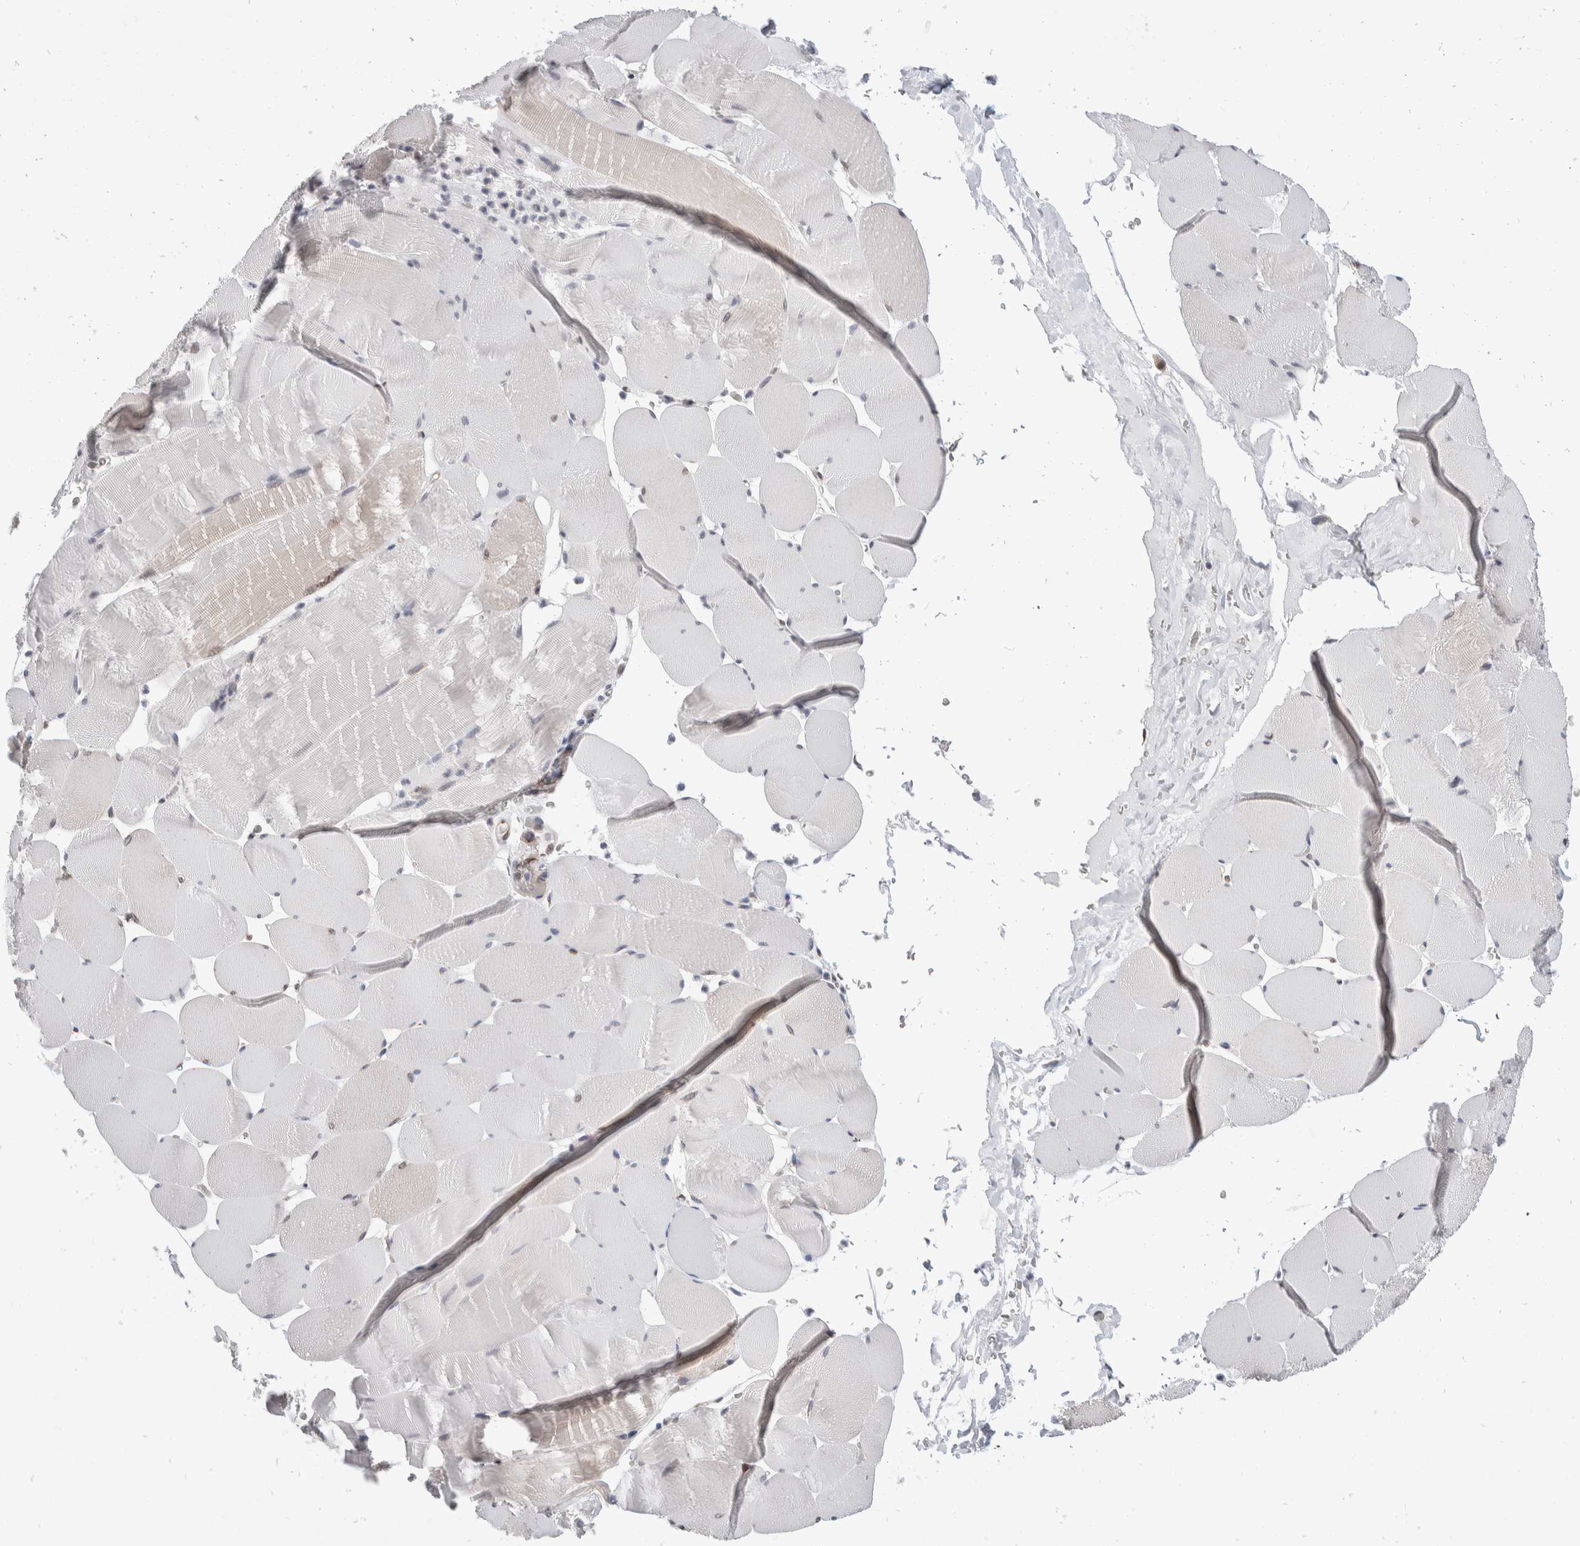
{"staining": {"intensity": "negative", "quantity": "none", "location": "none"}, "tissue": "skeletal muscle", "cell_type": "Myocytes", "image_type": "normal", "snomed": [{"axis": "morphology", "description": "Normal tissue, NOS"}, {"axis": "topography", "description": "Skeletal muscle"}], "caption": "Photomicrograph shows no protein positivity in myocytes of unremarkable skeletal muscle. Brightfield microscopy of IHC stained with DAB (brown) and hematoxylin (blue), captured at high magnification.", "gene": "TMEM245", "patient": {"sex": "male", "age": 62}}